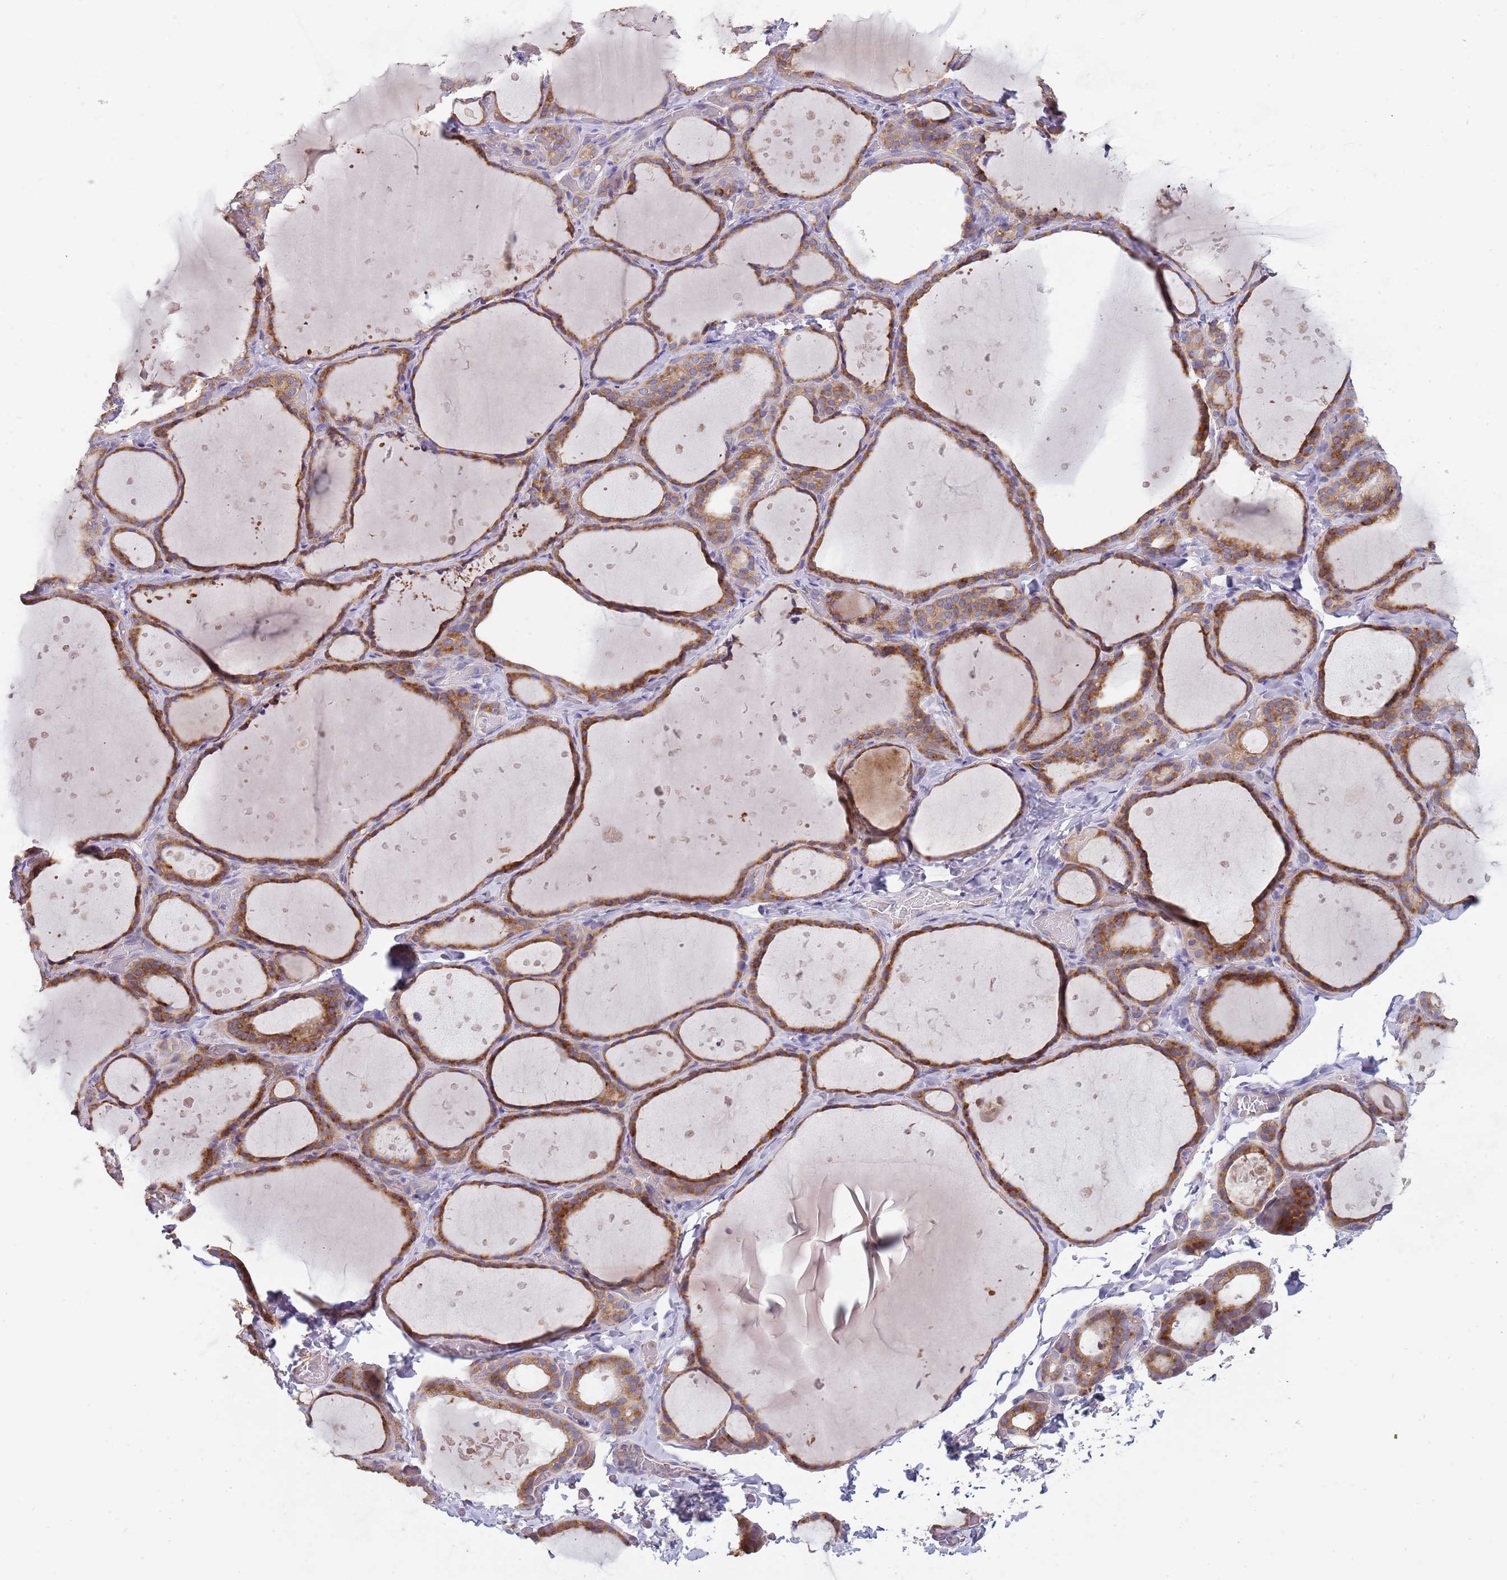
{"staining": {"intensity": "moderate", "quantity": ">75%", "location": "cytoplasmic/membranous"}, "tissue": "thyroid gland", "cell_type": "Glandular cells", "image_type": "normal", "snomed": [{"axis": "morphology", "description": "Normal tissue, NOS"}, {"axis": "topography", "description": "Thyroid gland"}], "caption": "A micrograph of human thyroid gland stained for a protein exhibits moderate cytoplasmic/membranous brown staining in glandular cells.", "gene": "SUSD1", "patient": {"sex": "female", "age": 44}}